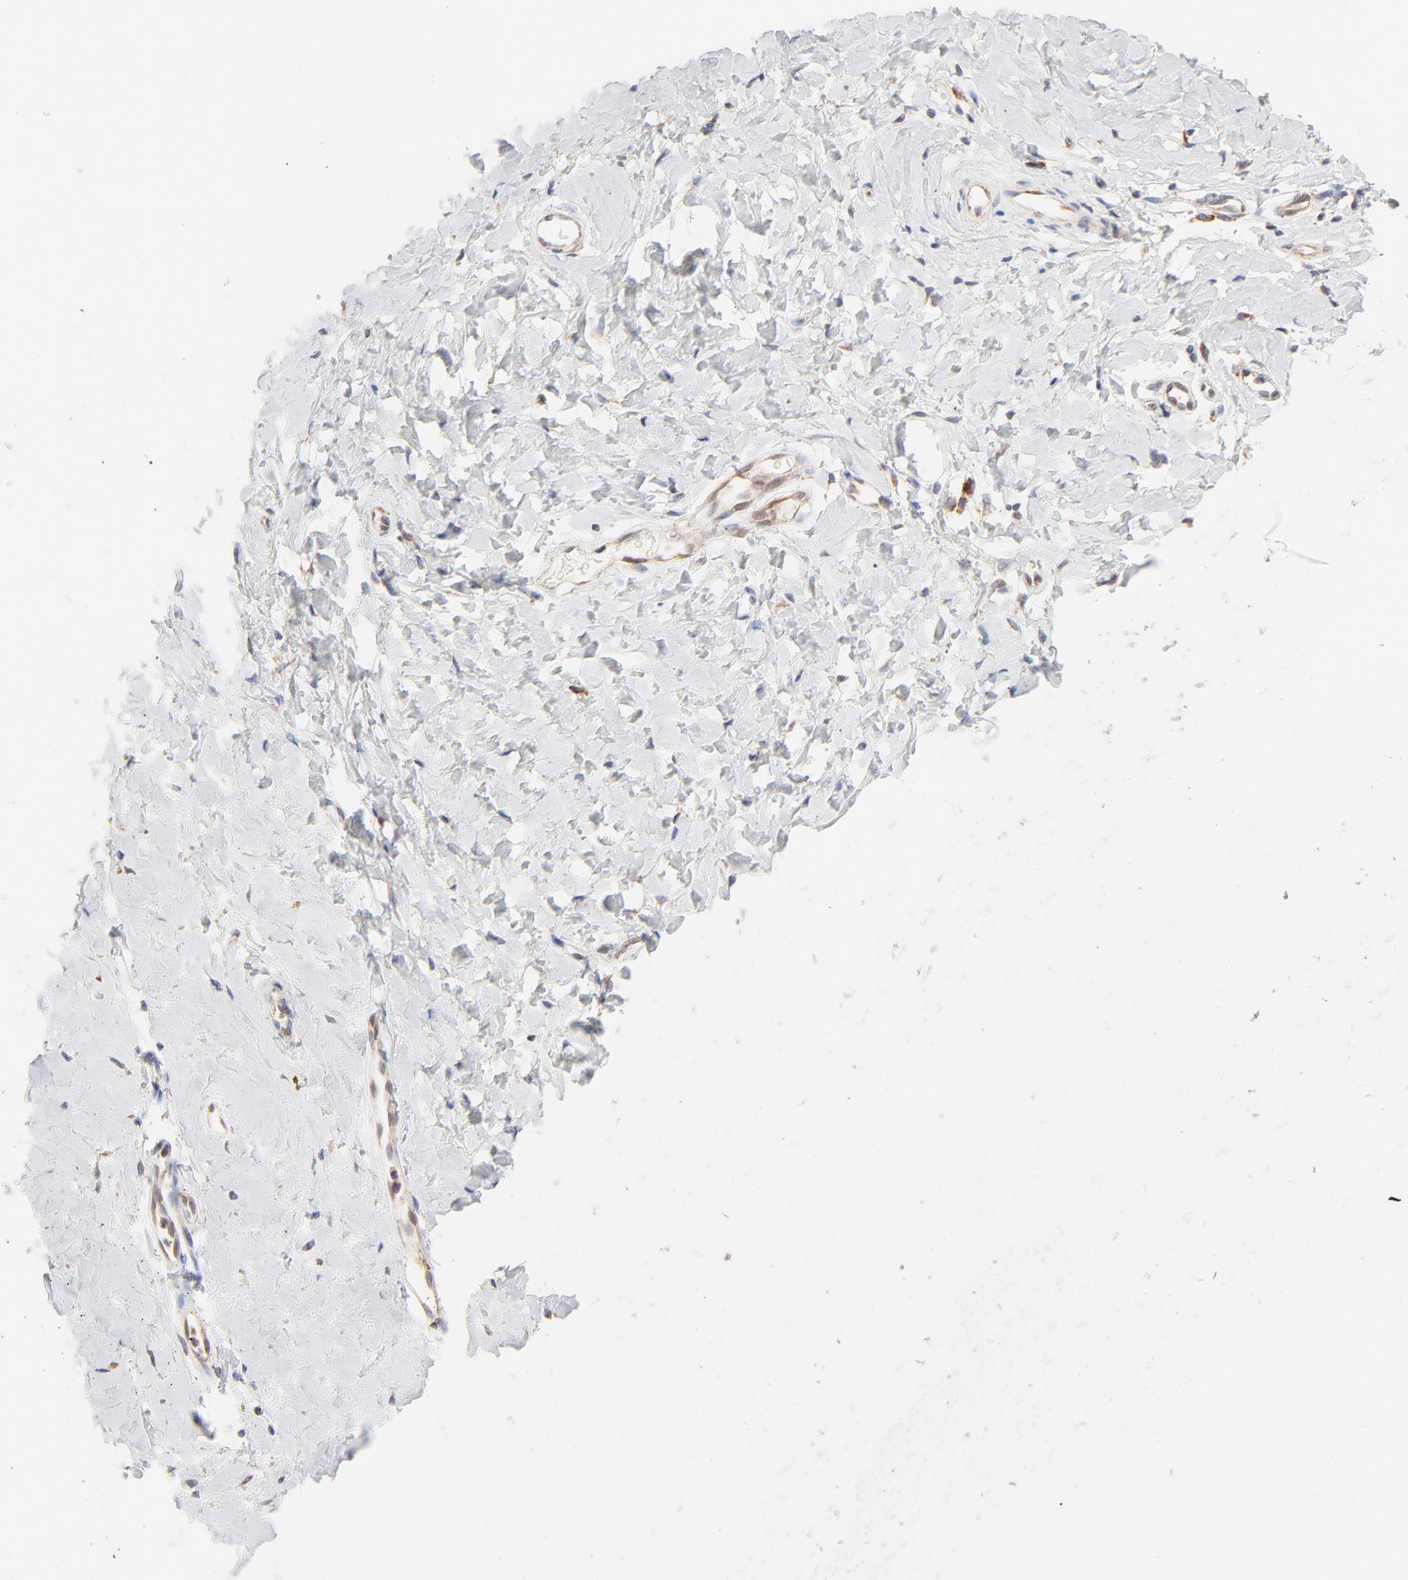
{"staining": {"intensity": "weak", "quantity": "25%-75%", "location": "cytoplasmic/membranous"}, "tissue": "vagina", "cell_type": "Squamous epithelial cells", "image_type": "normal", "snomed": [{"axis": "morphology", "description": "Normal tissue, NOS"}, {"axis": "topography", "description": "Vagina"}], "caption": "DAB immunohistochemical staining of benign human vagina exhibits weak cytoplasmic/membranous protein positivity in about 25%-75% of squamous epithelial cells. (IHC, brightfield microscopy, high magnification).", "gene": "PARP12", "patient": {"sex": "female", "age": 55}}